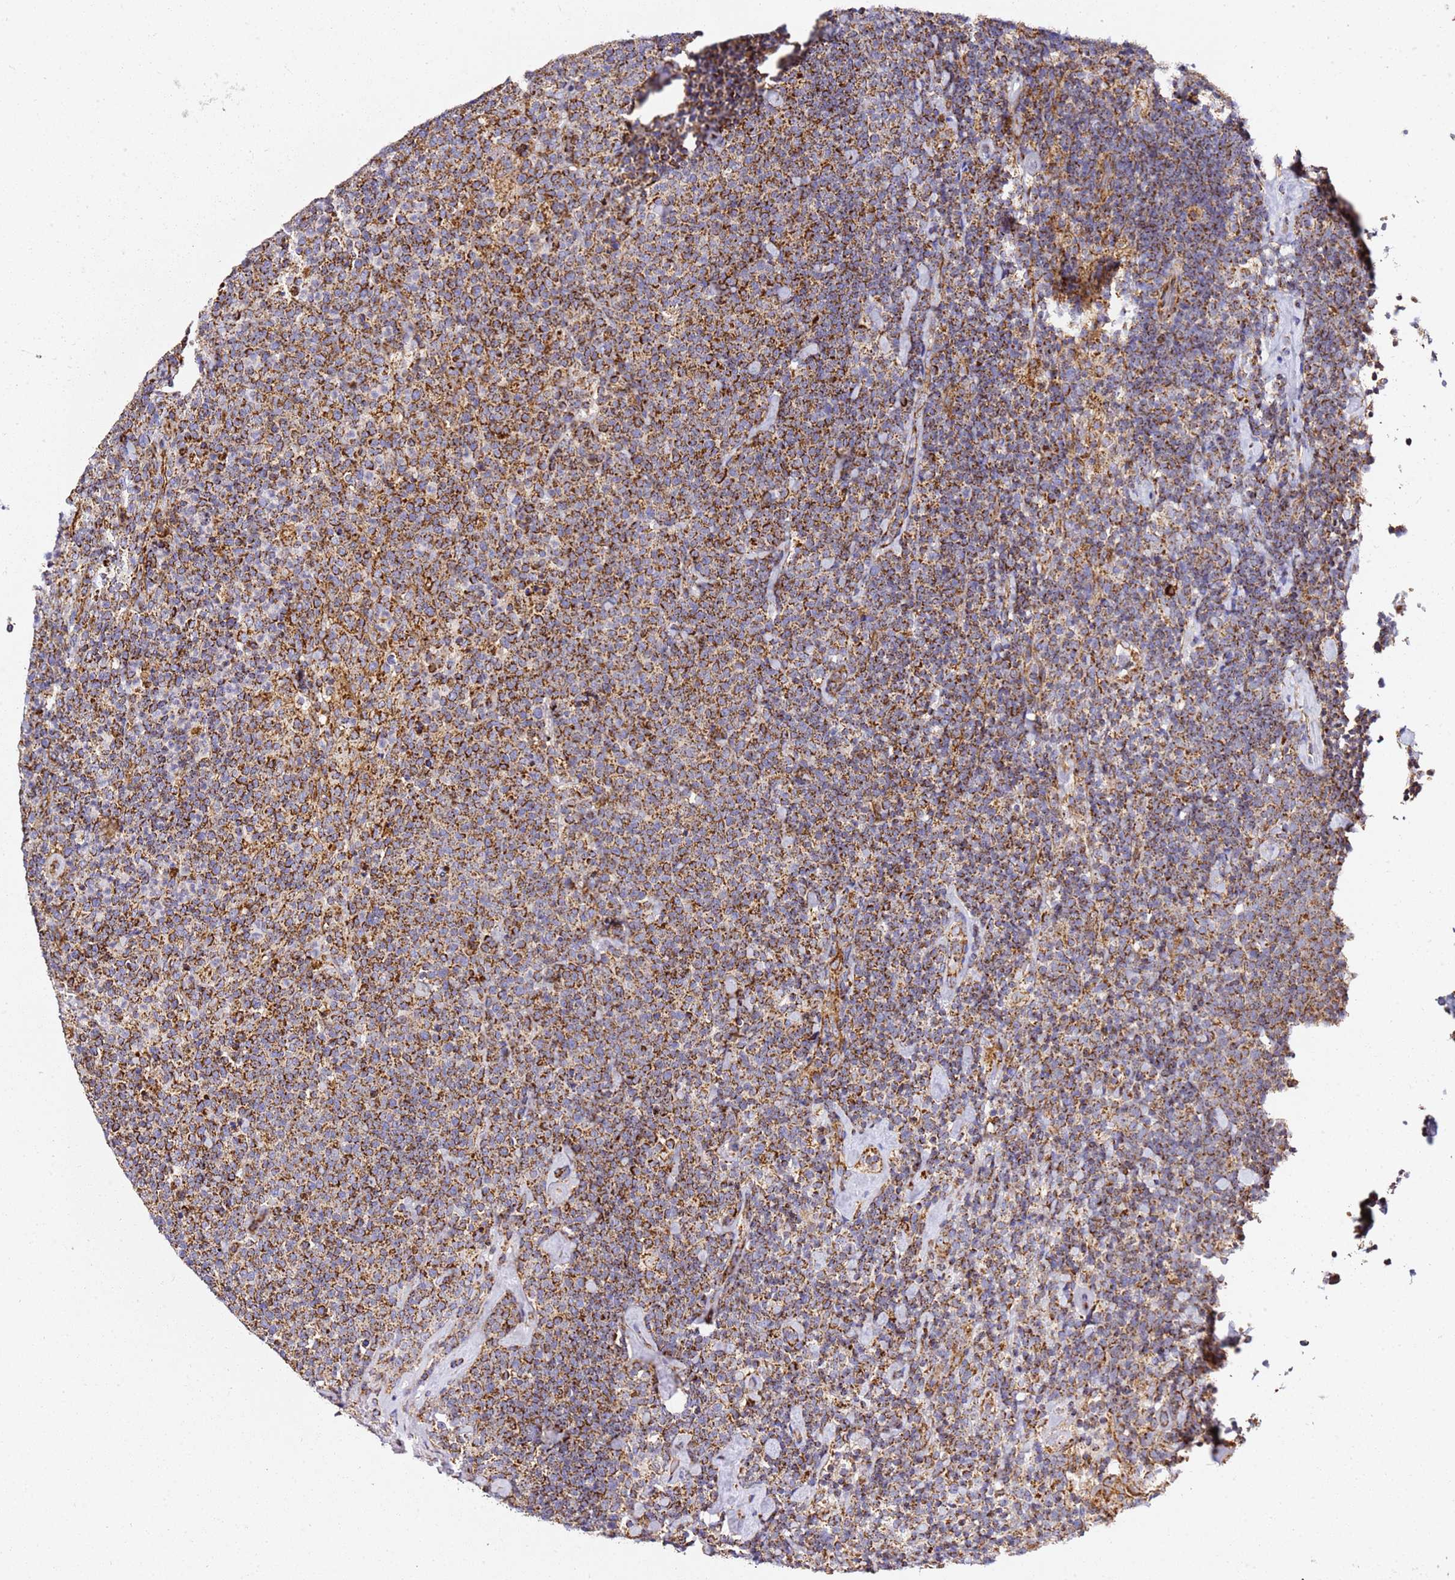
{"staining": {"intensity": "strong", "quantity": ">75%", "location": "cytoplasmic/membranous"}, "tissue": "lymphoma", "cell_type": "Tumor cells", "image_type": "cancer", "snomed": [{"axis": "morphology", "description": "Malignant lymphoma, non-Hodgkin's type, High grade"}, {"axis": "topography", "description": "Lymph node"}], "caption": "Immunohistochemical staining of human lymphoma reveals high levels of strong cytoplasmic/membranous protein positivity in about >75% of tumor cells.", "gene": "NDUFA3", "patient": {"sex": "male", "age": 61}}